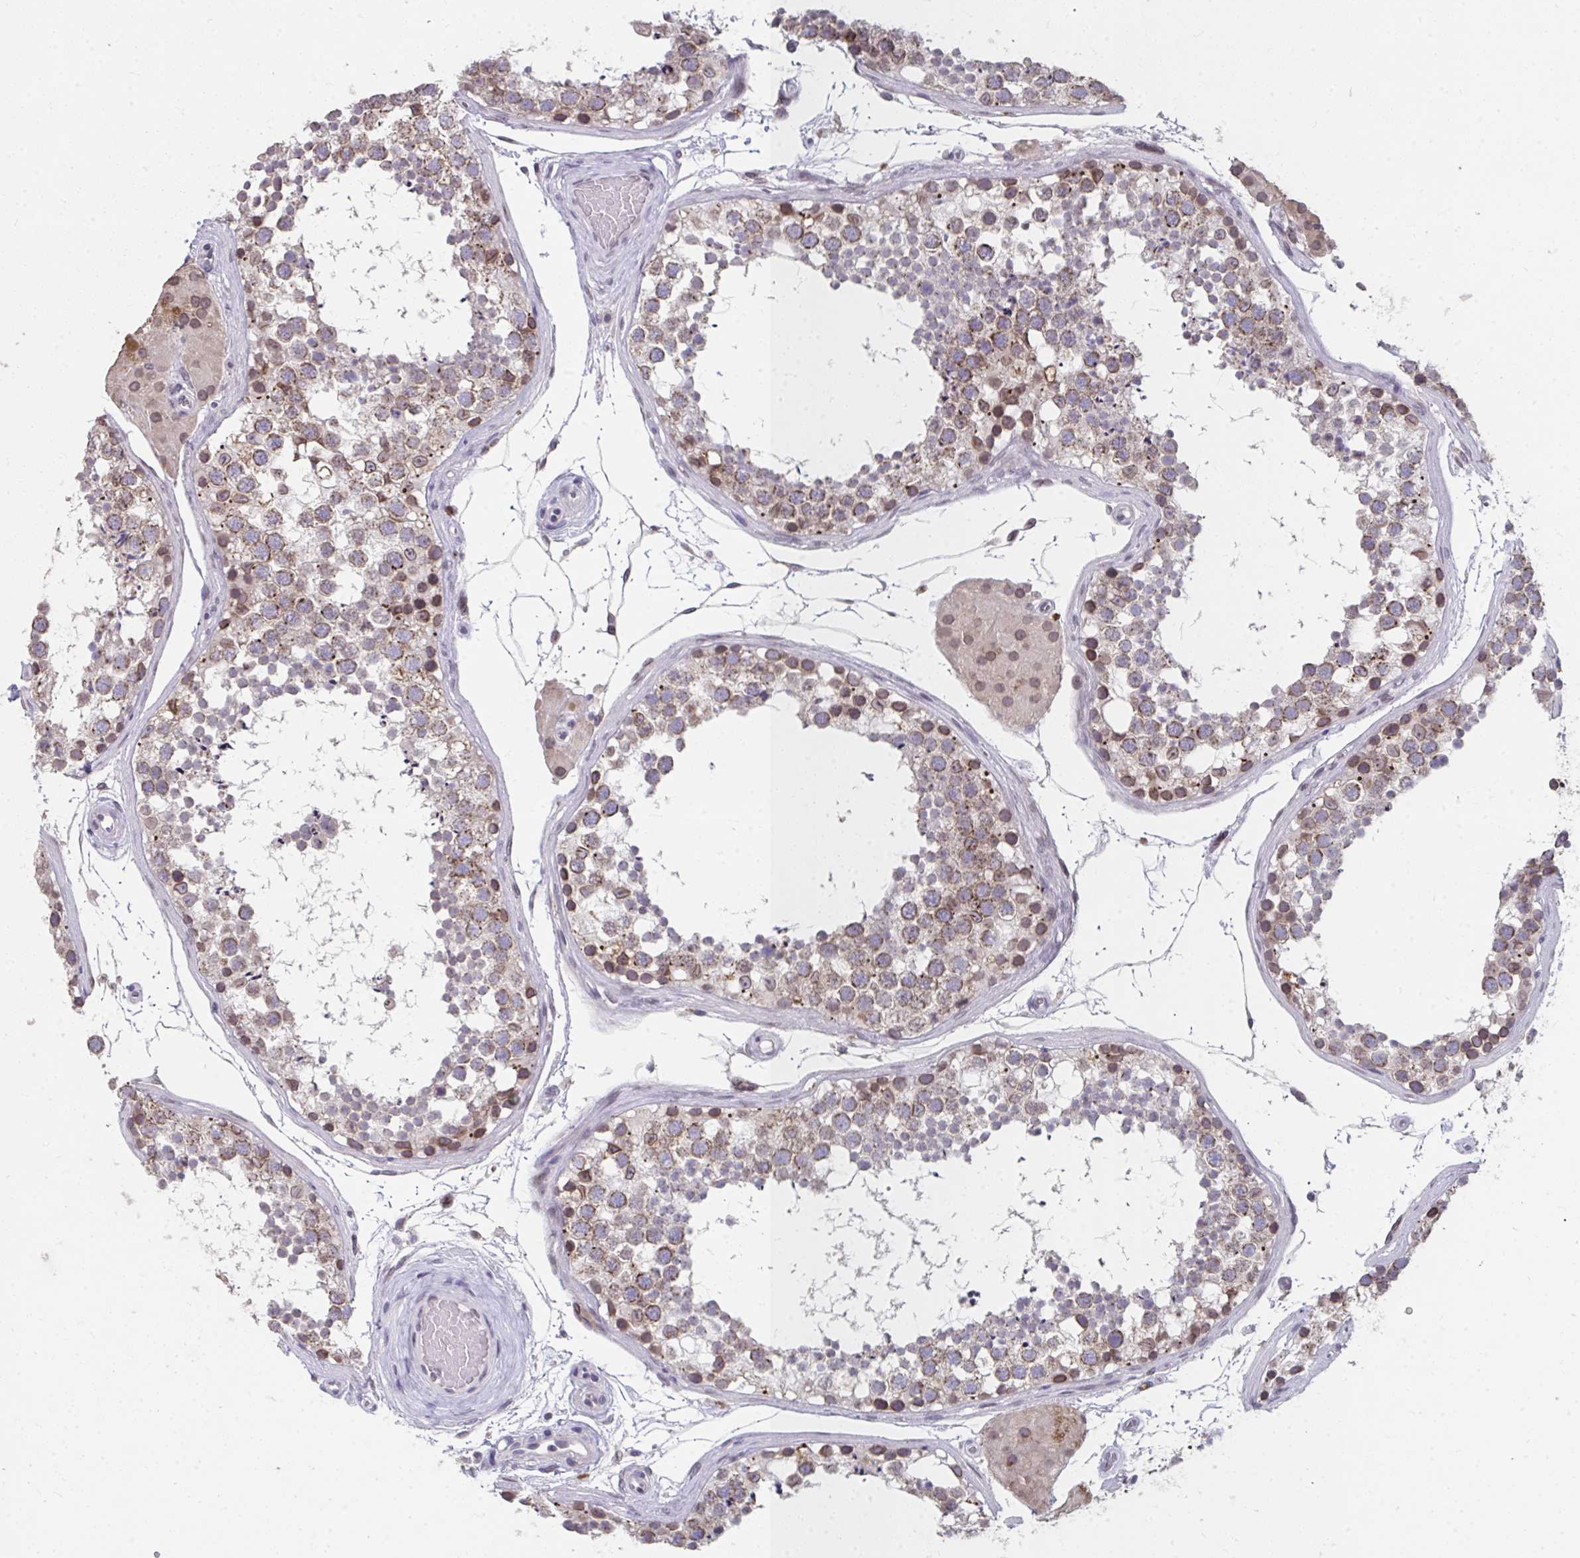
{"staining": {"intensity": "moderate", "quantity": ">75%", "location": "cytoplasmic/membranous"}, "tissue": "testis", "cell_type": "Cells in seminiferous ducts", "image_type": "normal", "snomed": [{"axis": "morphology", "description": "Normal tissue, NOS"}, {"axis": "morphology", "description": "Seminoma, NOS"}, {"axis": "topography", "description": "Testis"}], "caption": "The micrograph demonstrates a brown stain indicating the presence of a protein in the cytoplasmic/membranous of cells in seminiferous ducts in testis. The staining was performed using DAB (3,3'-diaminobenzidine), with brown indicating positive protein expression. Nuclei are stained blue with hematoxylin.", "gene": "NUP133", "patient": {"sex": "male", "age": 65}}